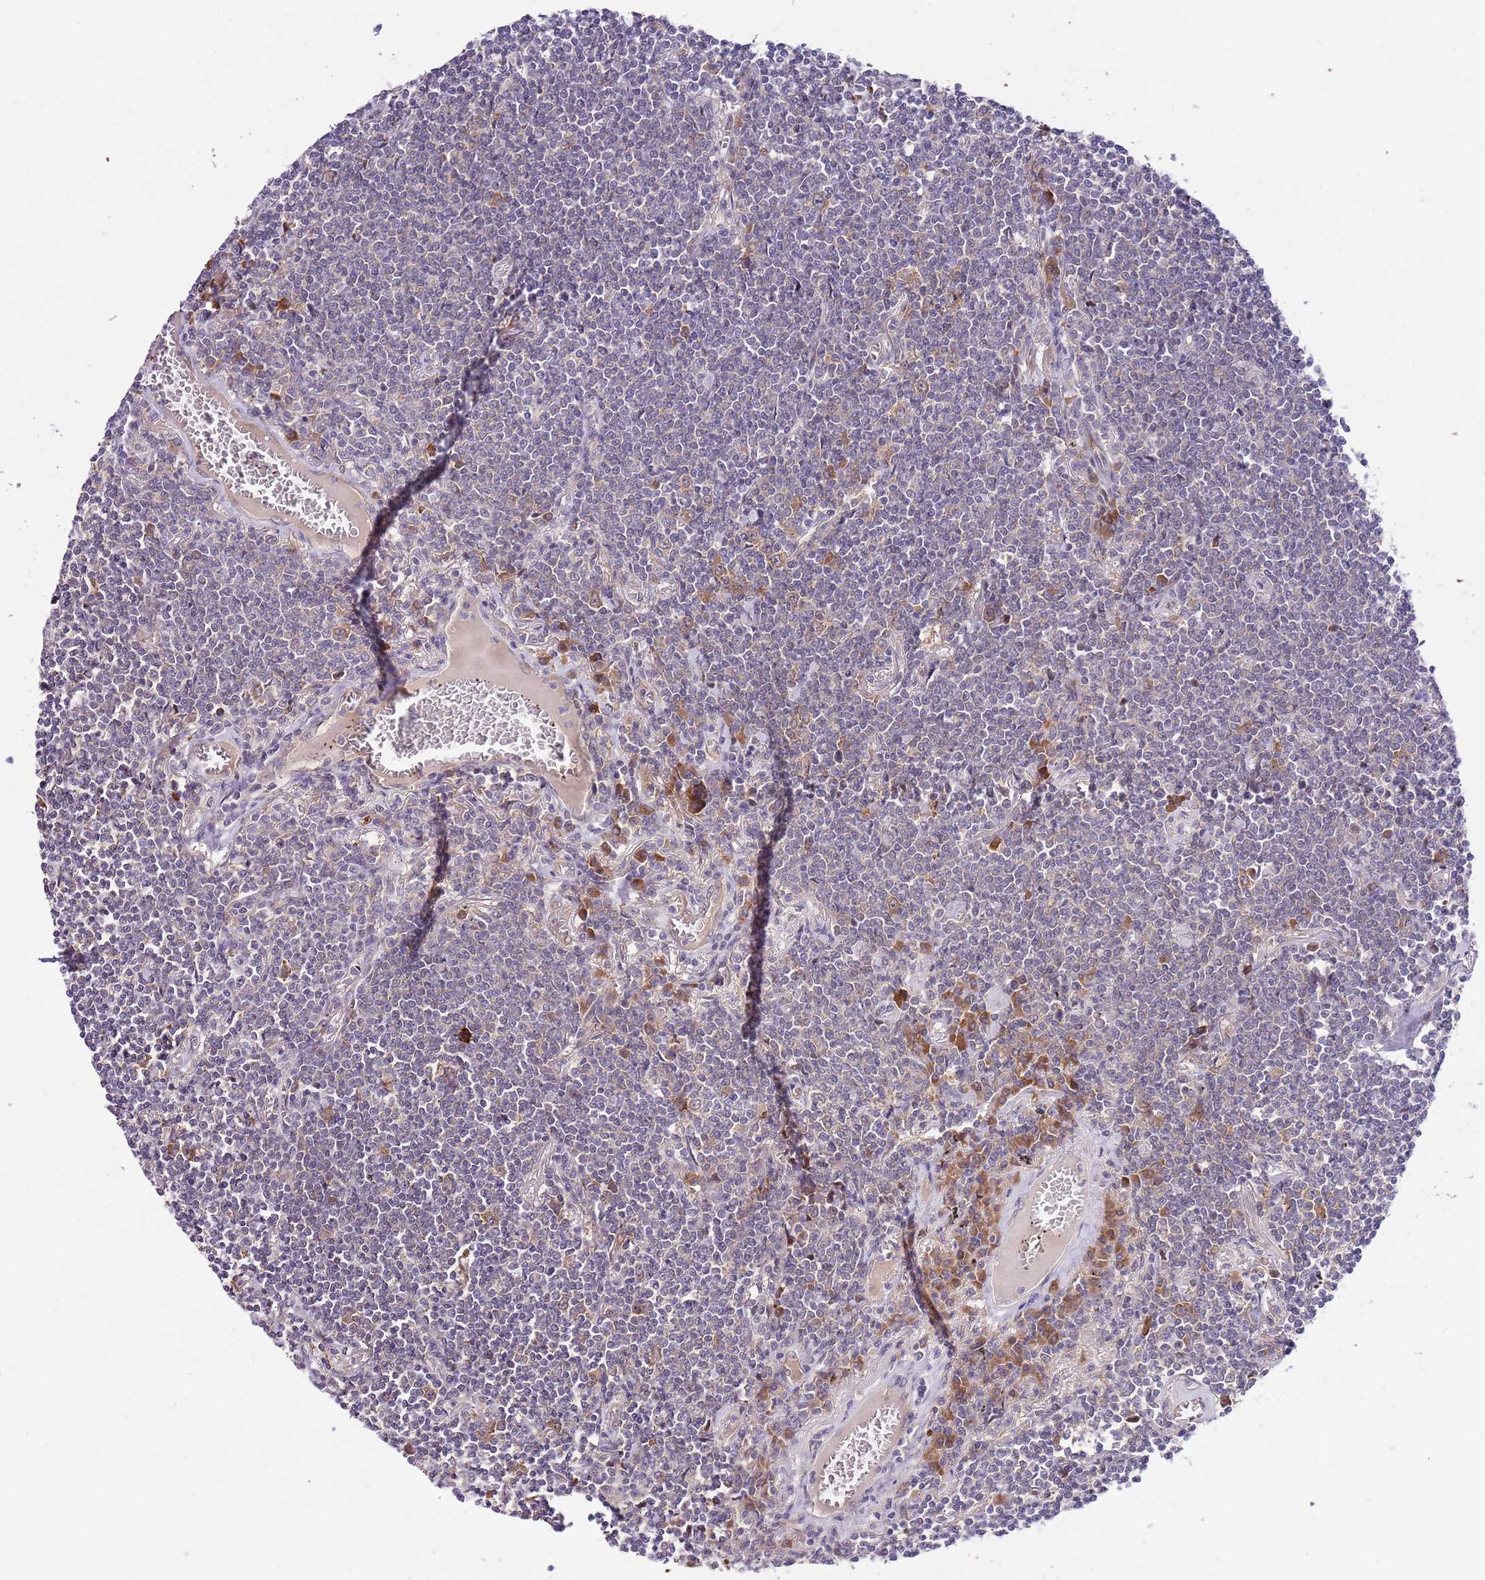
{"staining": {"intensity": "negative", "quantity": "none", "location": "none"}, "tissue": "lymphoma", "cell_type": "Tumor cells", "image_type": "cancer", "snomed": [{"axis": "morphology", "description": "Malignant lymphoma, non-Hodgkin's type, Low grade"}, {"axis": "topography", "description": "Lung"}], "caption": "Immunohistochemistry of human malignant lymphoma, non-Hodgkin's type (low-grade) reveals no expression in tumor cells. (Stains: DAB IHC with hematoxylin counter stain, Microscopy: brightfield microscopy at high magnification).", "gene": "FBXL22", "patient": {"sex": "female", "age": 71}}